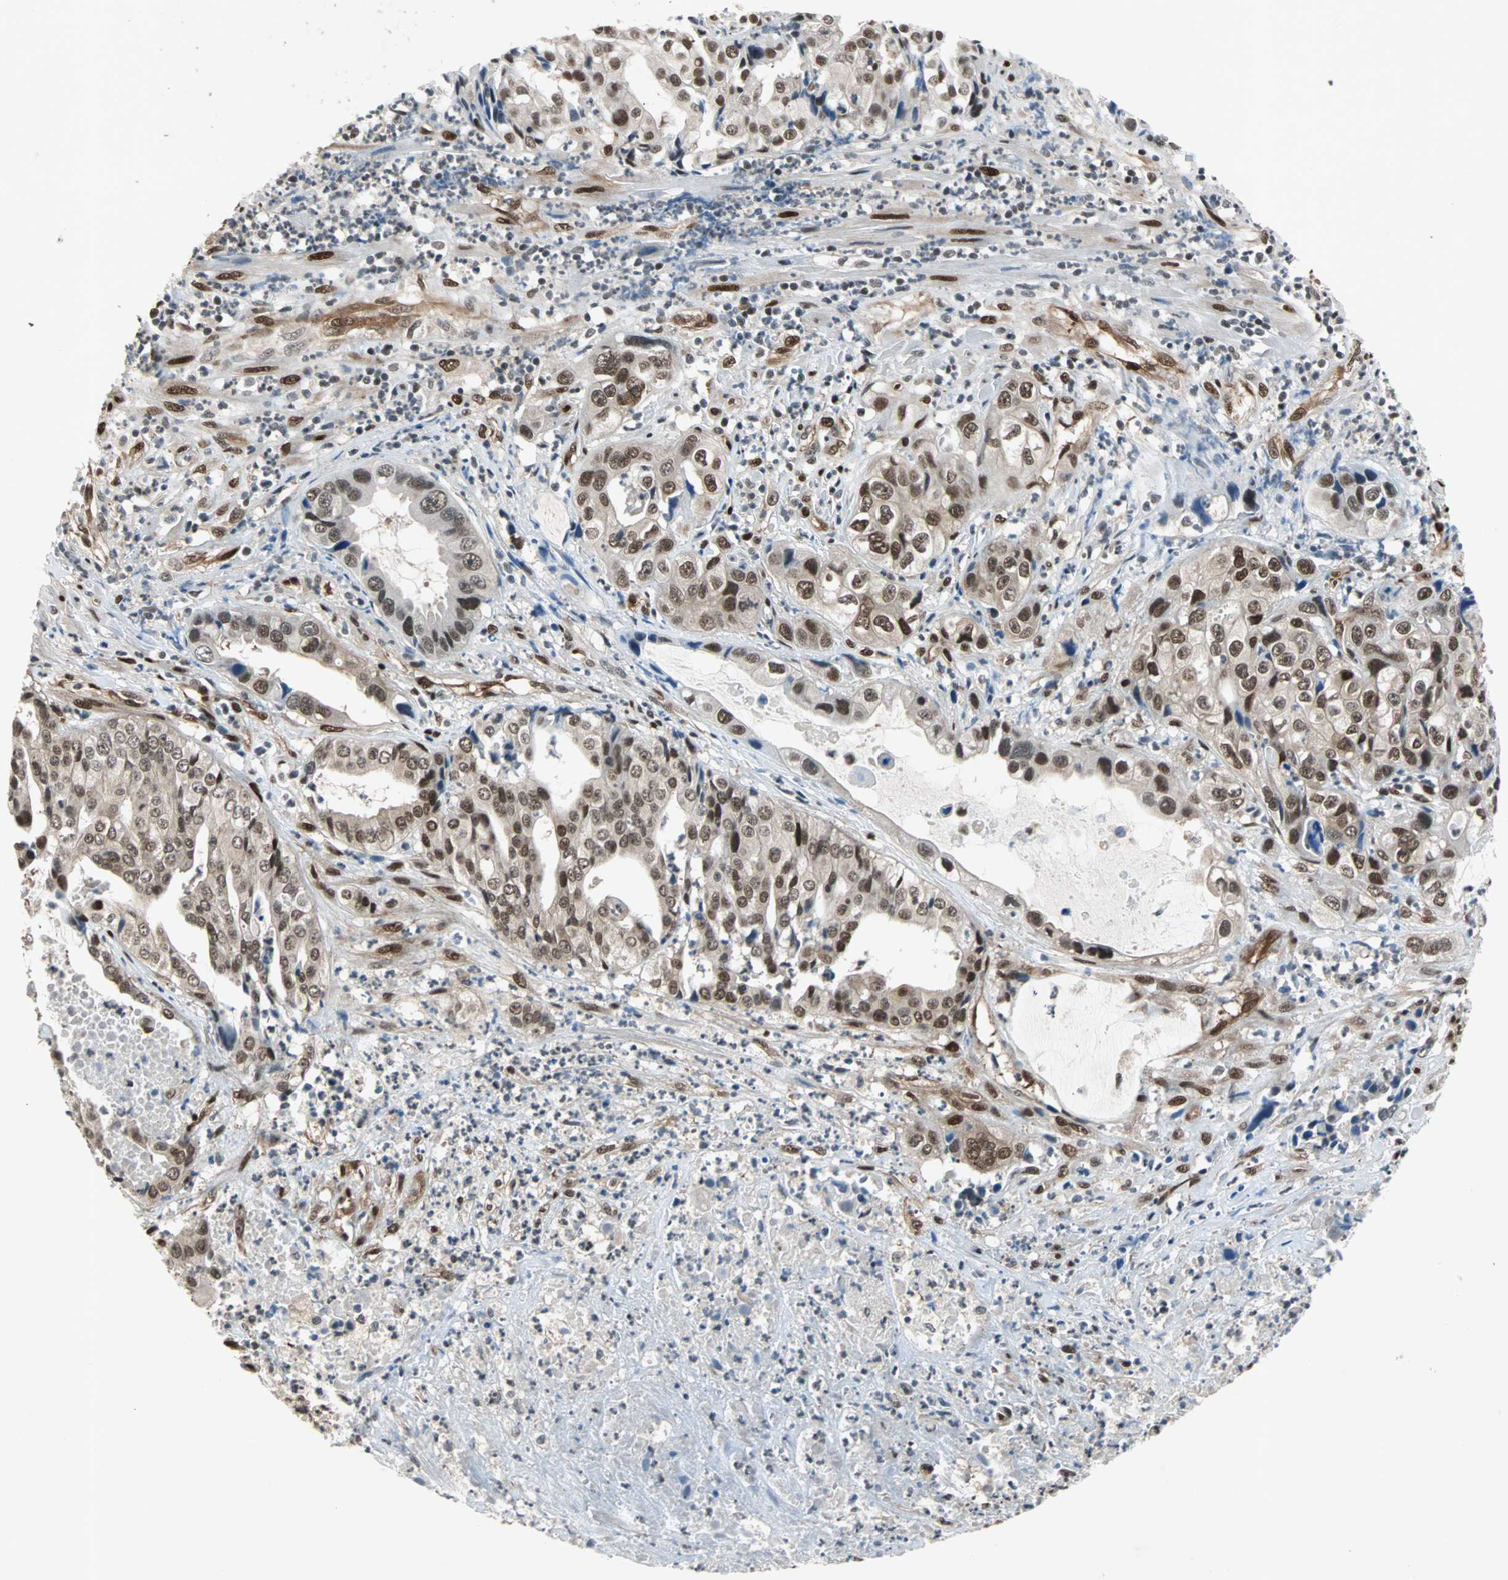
{"staining": {"intensity": "strong", "quantity": ">75%", "location": "nuclear"}, "tissue": "liver cancer", "cell_type": "Tumor cells", "image_type": "cancer", "snomed": [{"axis": "morphology", "description": "Cholangiocarcinoma"}, {"axis": "topography", "description": "Liver"}], "caption": "Liver cancer (cholangiocarcinoma) stained for a protein reveals strong nuclear positivity in tumor cells.", "gene": "WWTR1", "patient": {"sex": "female", "age": 61}}